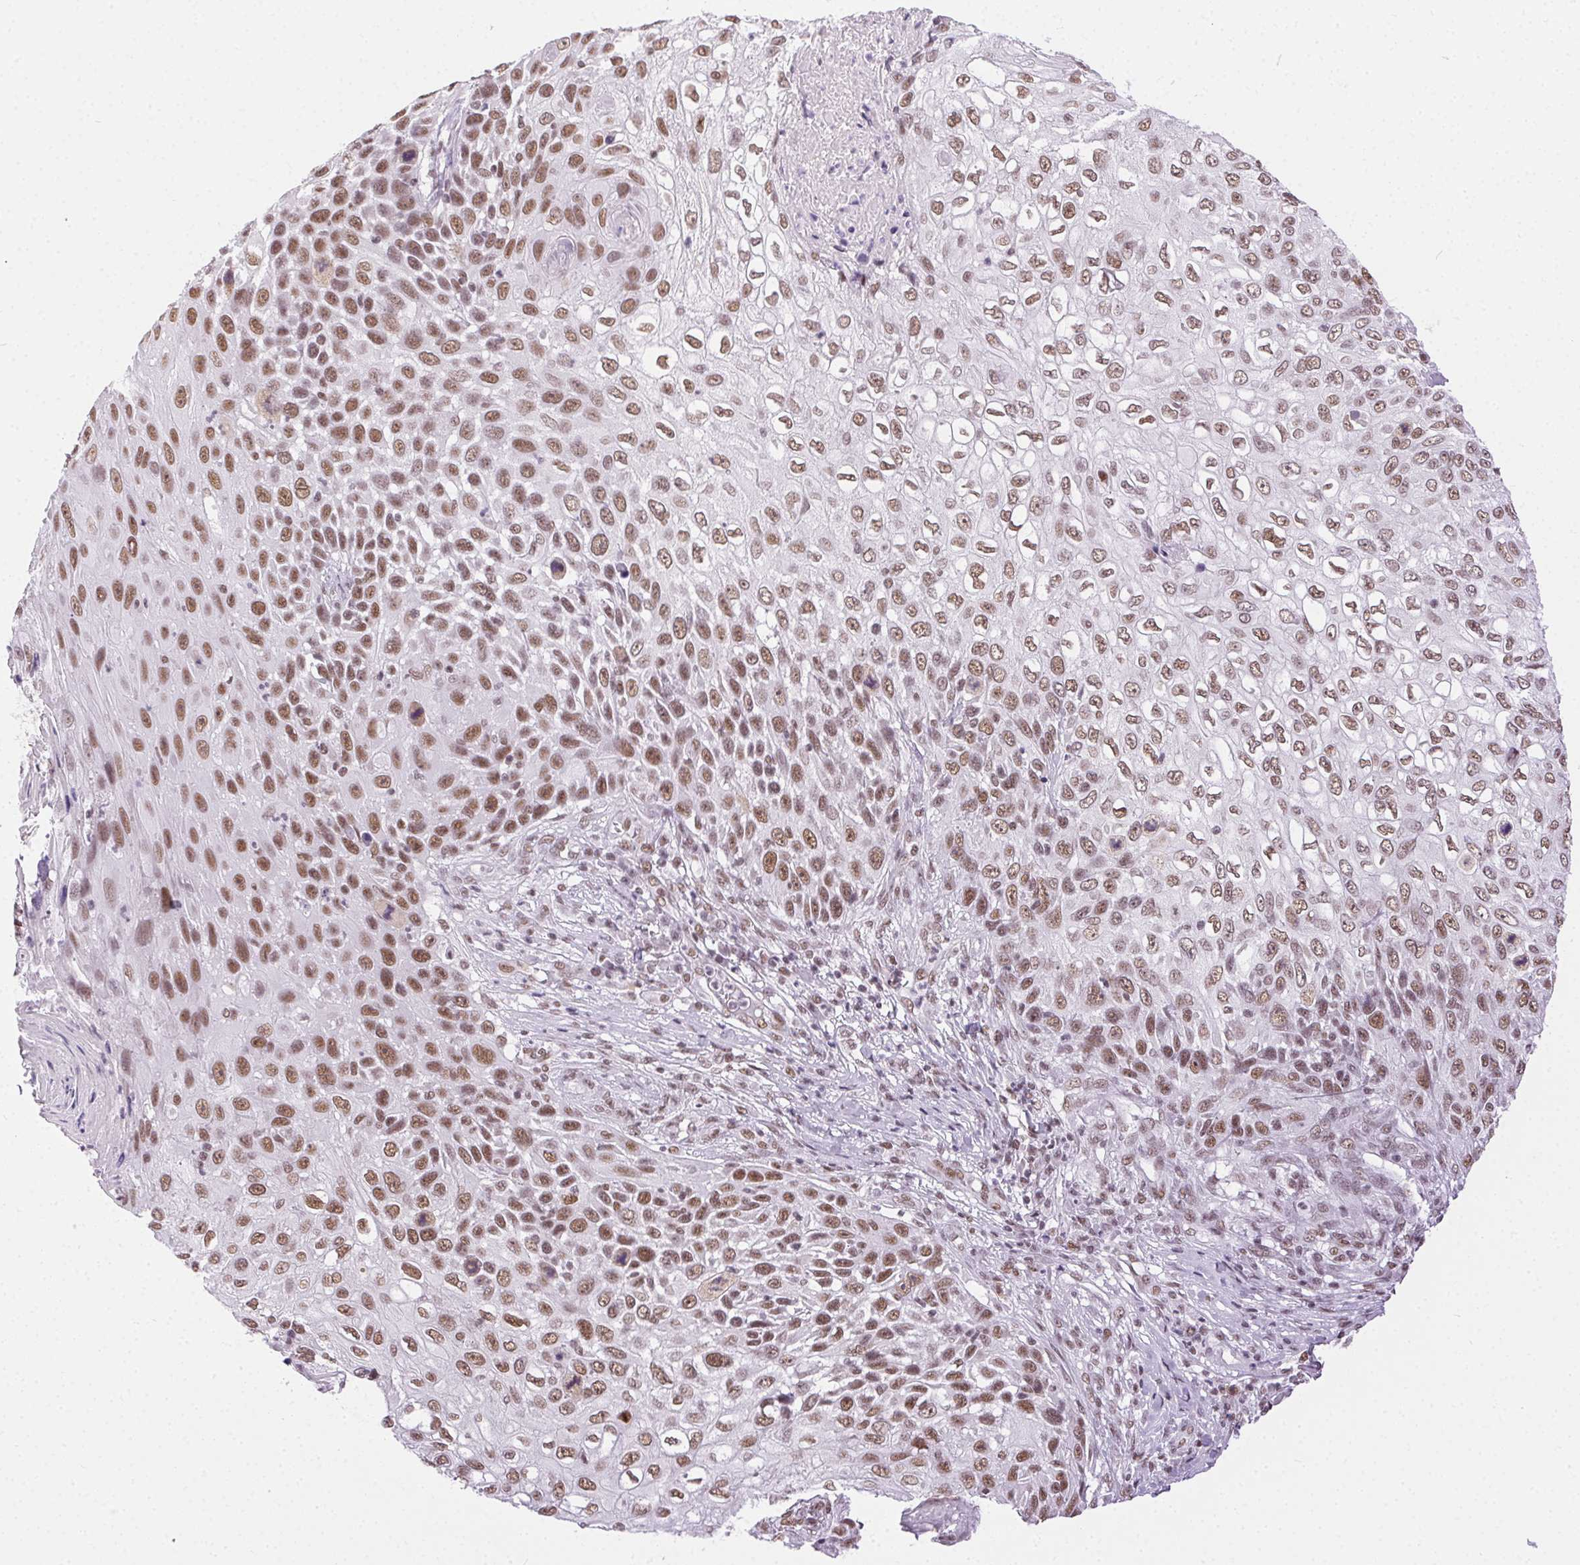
{"staining": {"intensity": "moderate", "quantity": ">75%", "location": "nuclear"}, "tissue": "skin cancer", "cell_type": "Tumor cells", "image_type": "cancer", "snomed": [{"axis": "morphology", "description": "Squamous cell carcinoma, NOS"}, {"axis": "topography", "description": "Skin"}], "caption": "Protein positivity by immunohistochemistry (IHC) exhibits moderate nuclear expression in approximately >75% of tumor cells in squamous cell carcinoma (skin).", "gene": "TRA2B", "patient": {"sex": "male", "age": 92}}